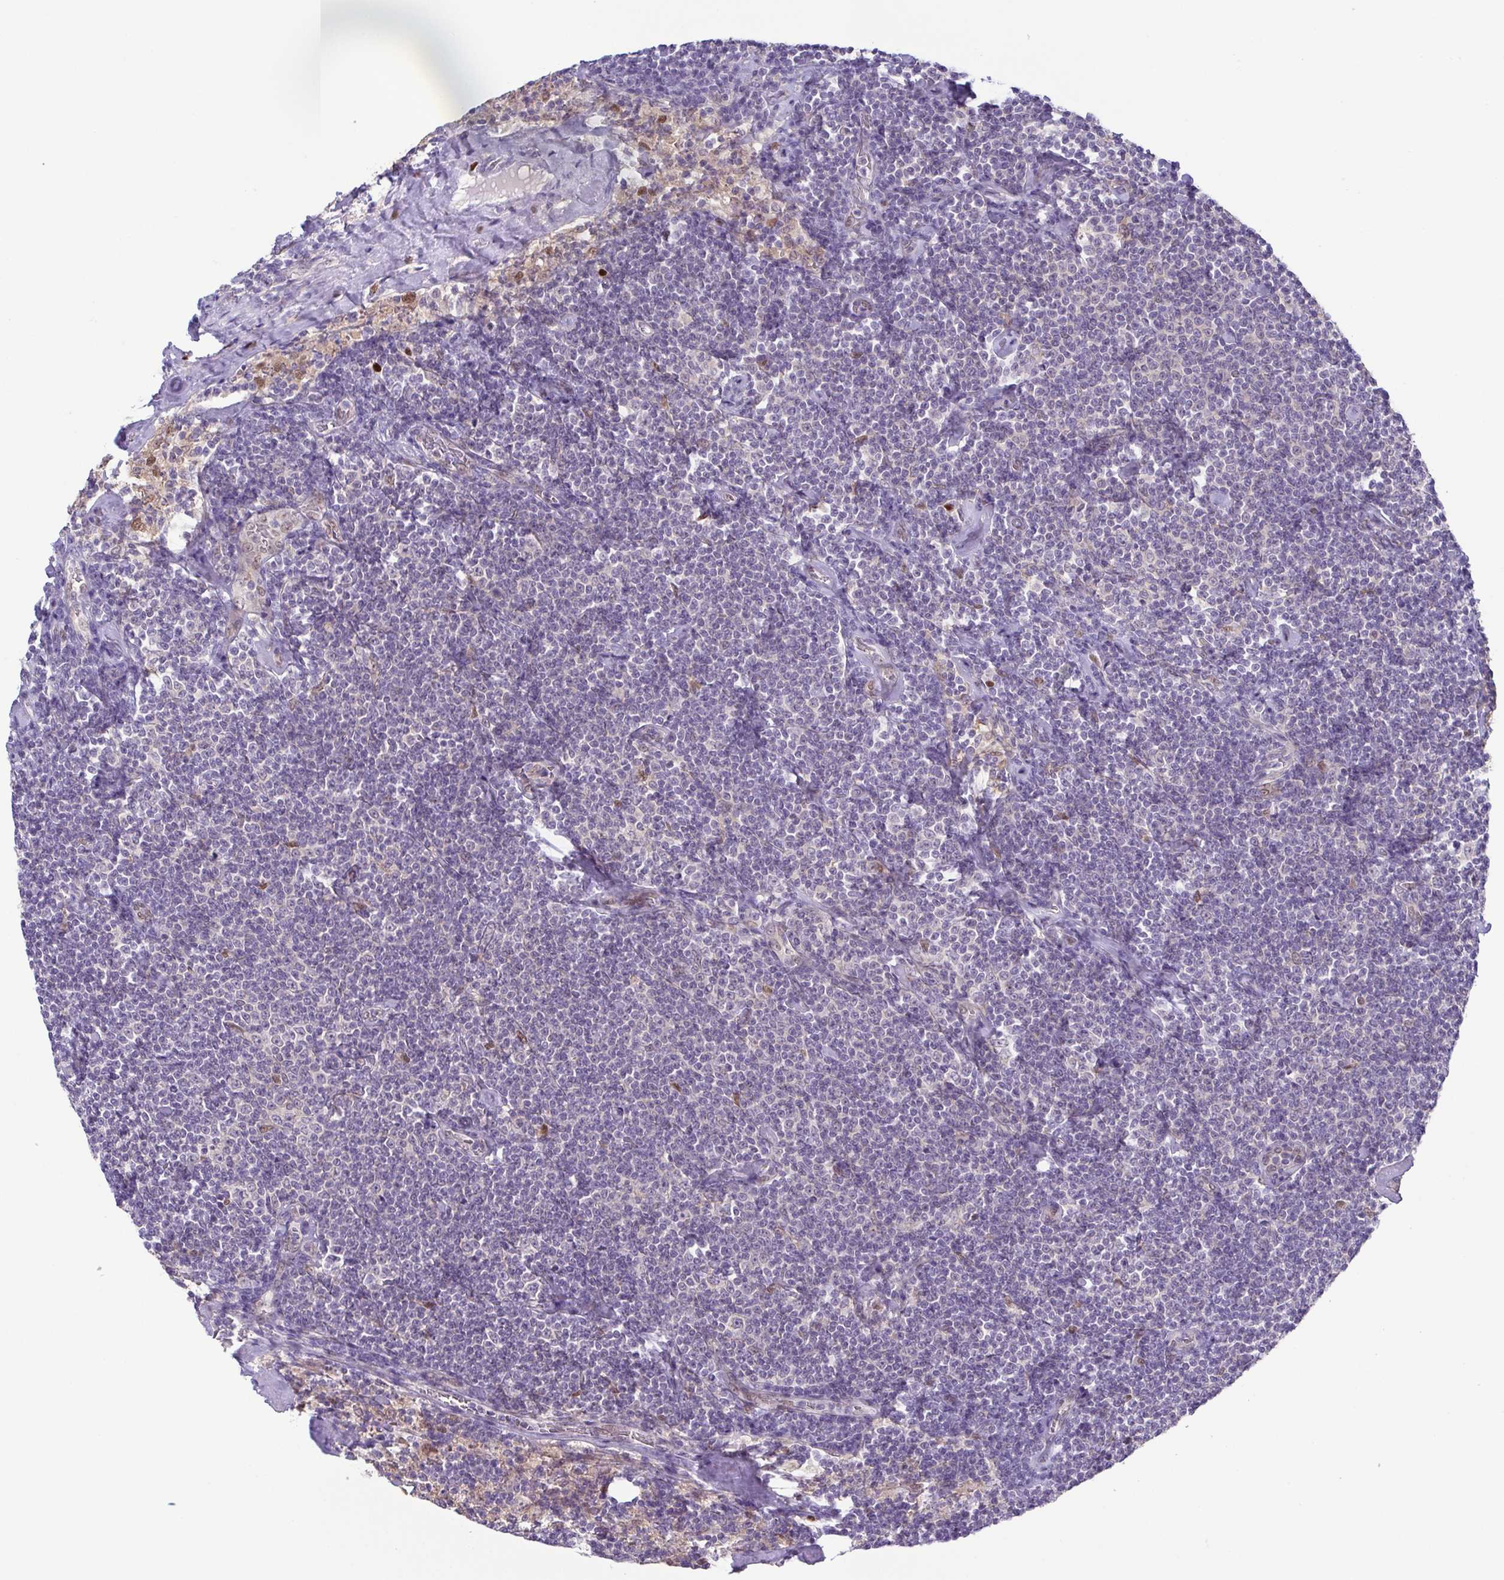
{"staining": {"intensity": "negative", "quantity": "none", "location": "none"}, "tissue": "lymphoma", "cell_type": "Tumor cells", "image_type": "cancer", "snomed": [{"axis": "morphology", "description": "Malignant lymphoma, non-Hodgkin's type, Low grade"}, {"axis": "topography", "description": "Lymph node"}], "caption": "Human low-grade malignant lymphoma, non-Hodgkin's type stained for a protein using immunohistochemistry (IHC) displays no staining in tumor cells.", "gene": "UBE2Q1", "patient": {"sex": "male", "age": 81}}